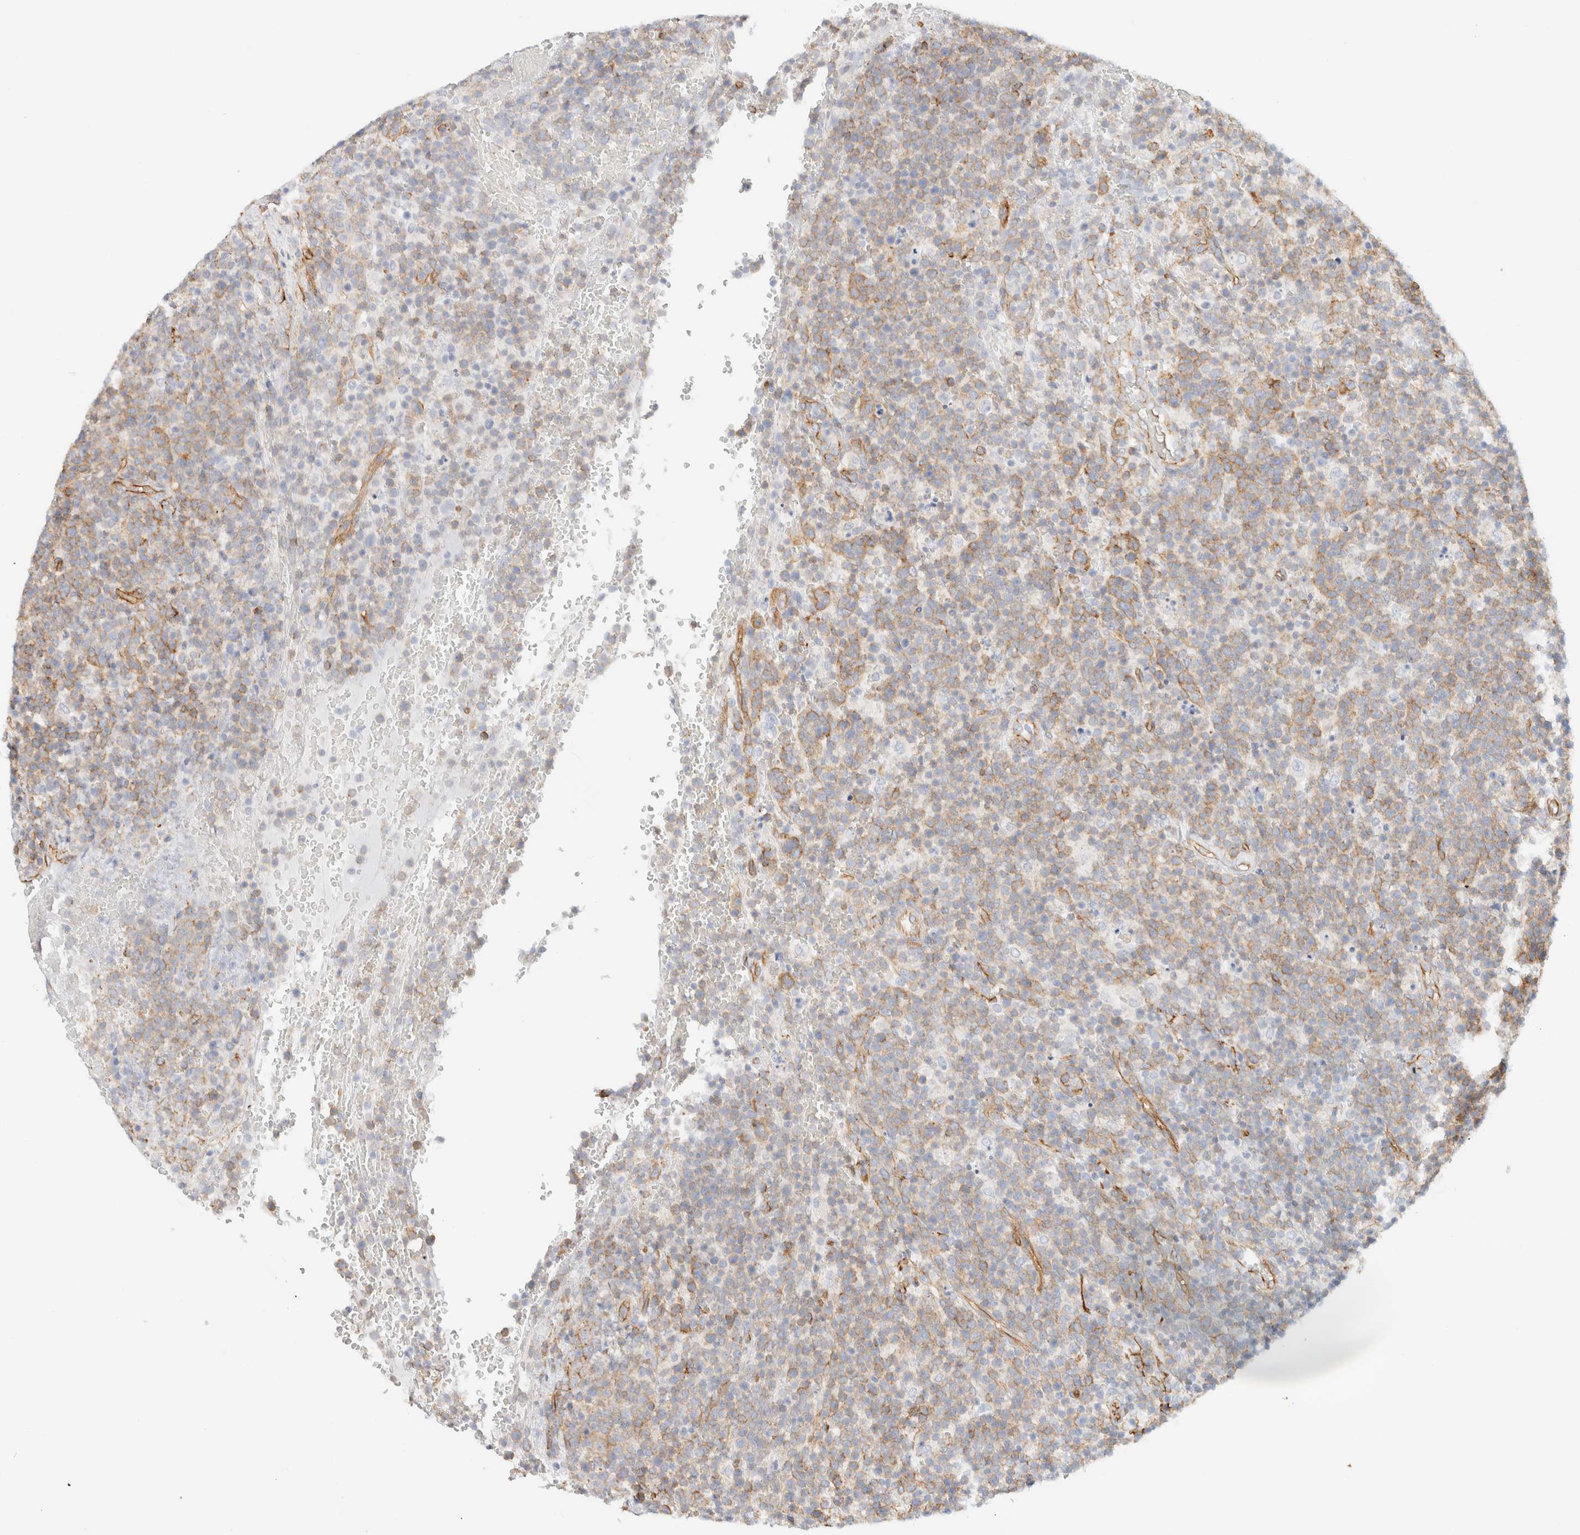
{"staining": {"intensity": "weak", "quantity": ">75%", "location": "cytoplasmic/membranous"}, "tissue": "lymphoma", "cell_type": "Tumor cells", "image_type": "cancer", "snomed": [{"axis": "morphology", "description": "Malignant lymphoma, non-Hodgkin's type, High grade"}, {"axis": "topography", "description": "Lymph node"}], "caption": "Protein analysis of high-grade malignant lymphoma, non-Hodgkin's type tissue demonstrates weak cytoplasmic/membranous expression in approximately >75% of tumor cells.", "gene": "CYB5R4", "patient": {"sex": "male", "age": 61}}